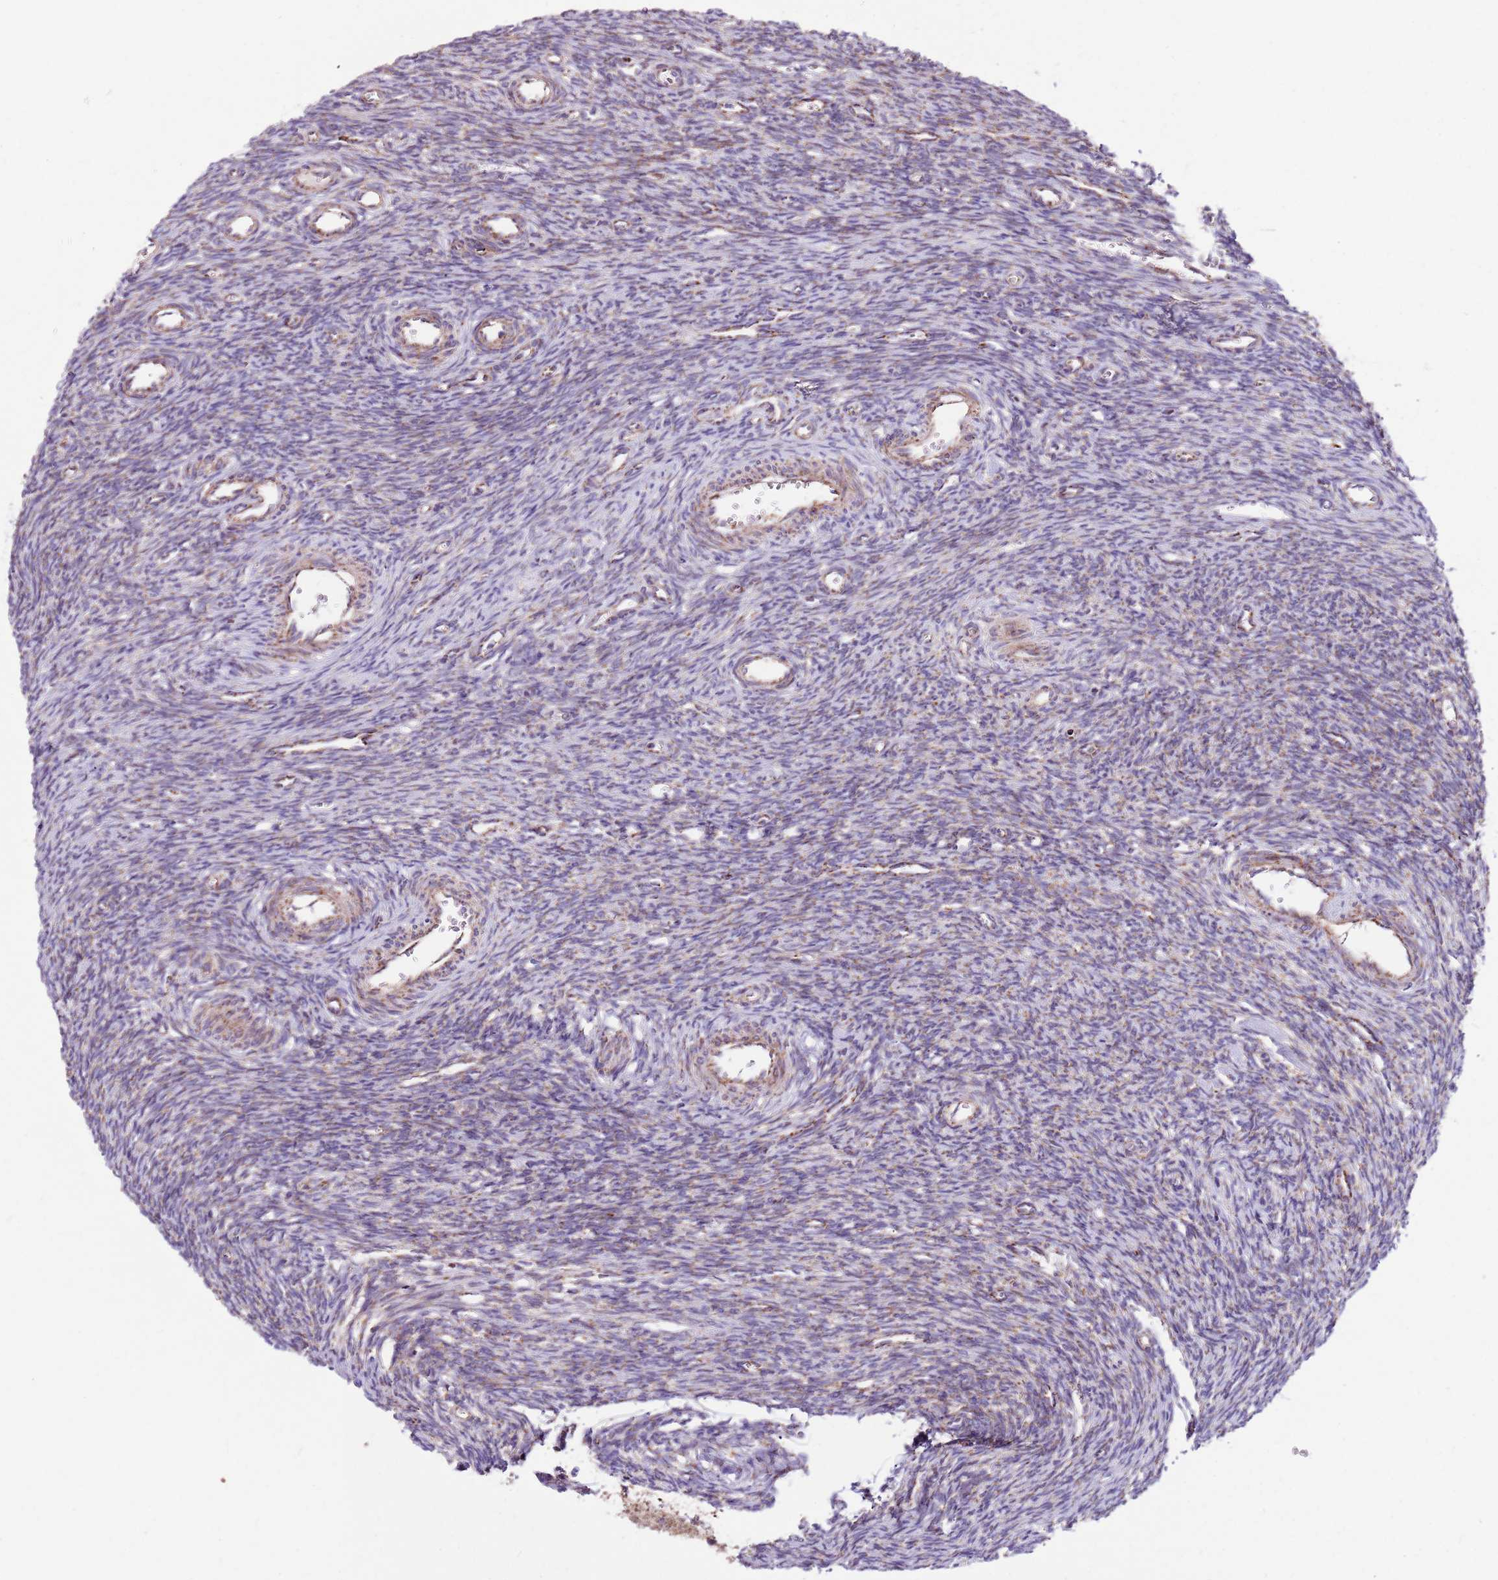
{"staining": {"intensity": "negative", "quantity": "none", "location": "none"}, "tissue": "ovary", "cell_type": "Ovarian stroma cells", "image_type": "normal", "snomed": [{"axis": "morphology", "description": "Normal tissue, NOS"}, {"axis": "topography", "description": "Ovary"}], "caption": "An immunohistochemistry (IHC) micrograph of benign ovary is shown. There is no staining in ovarian stroma cells of ovary.", "gene": "HECTD4", "patient": {"sex": "female", "age": 39}}